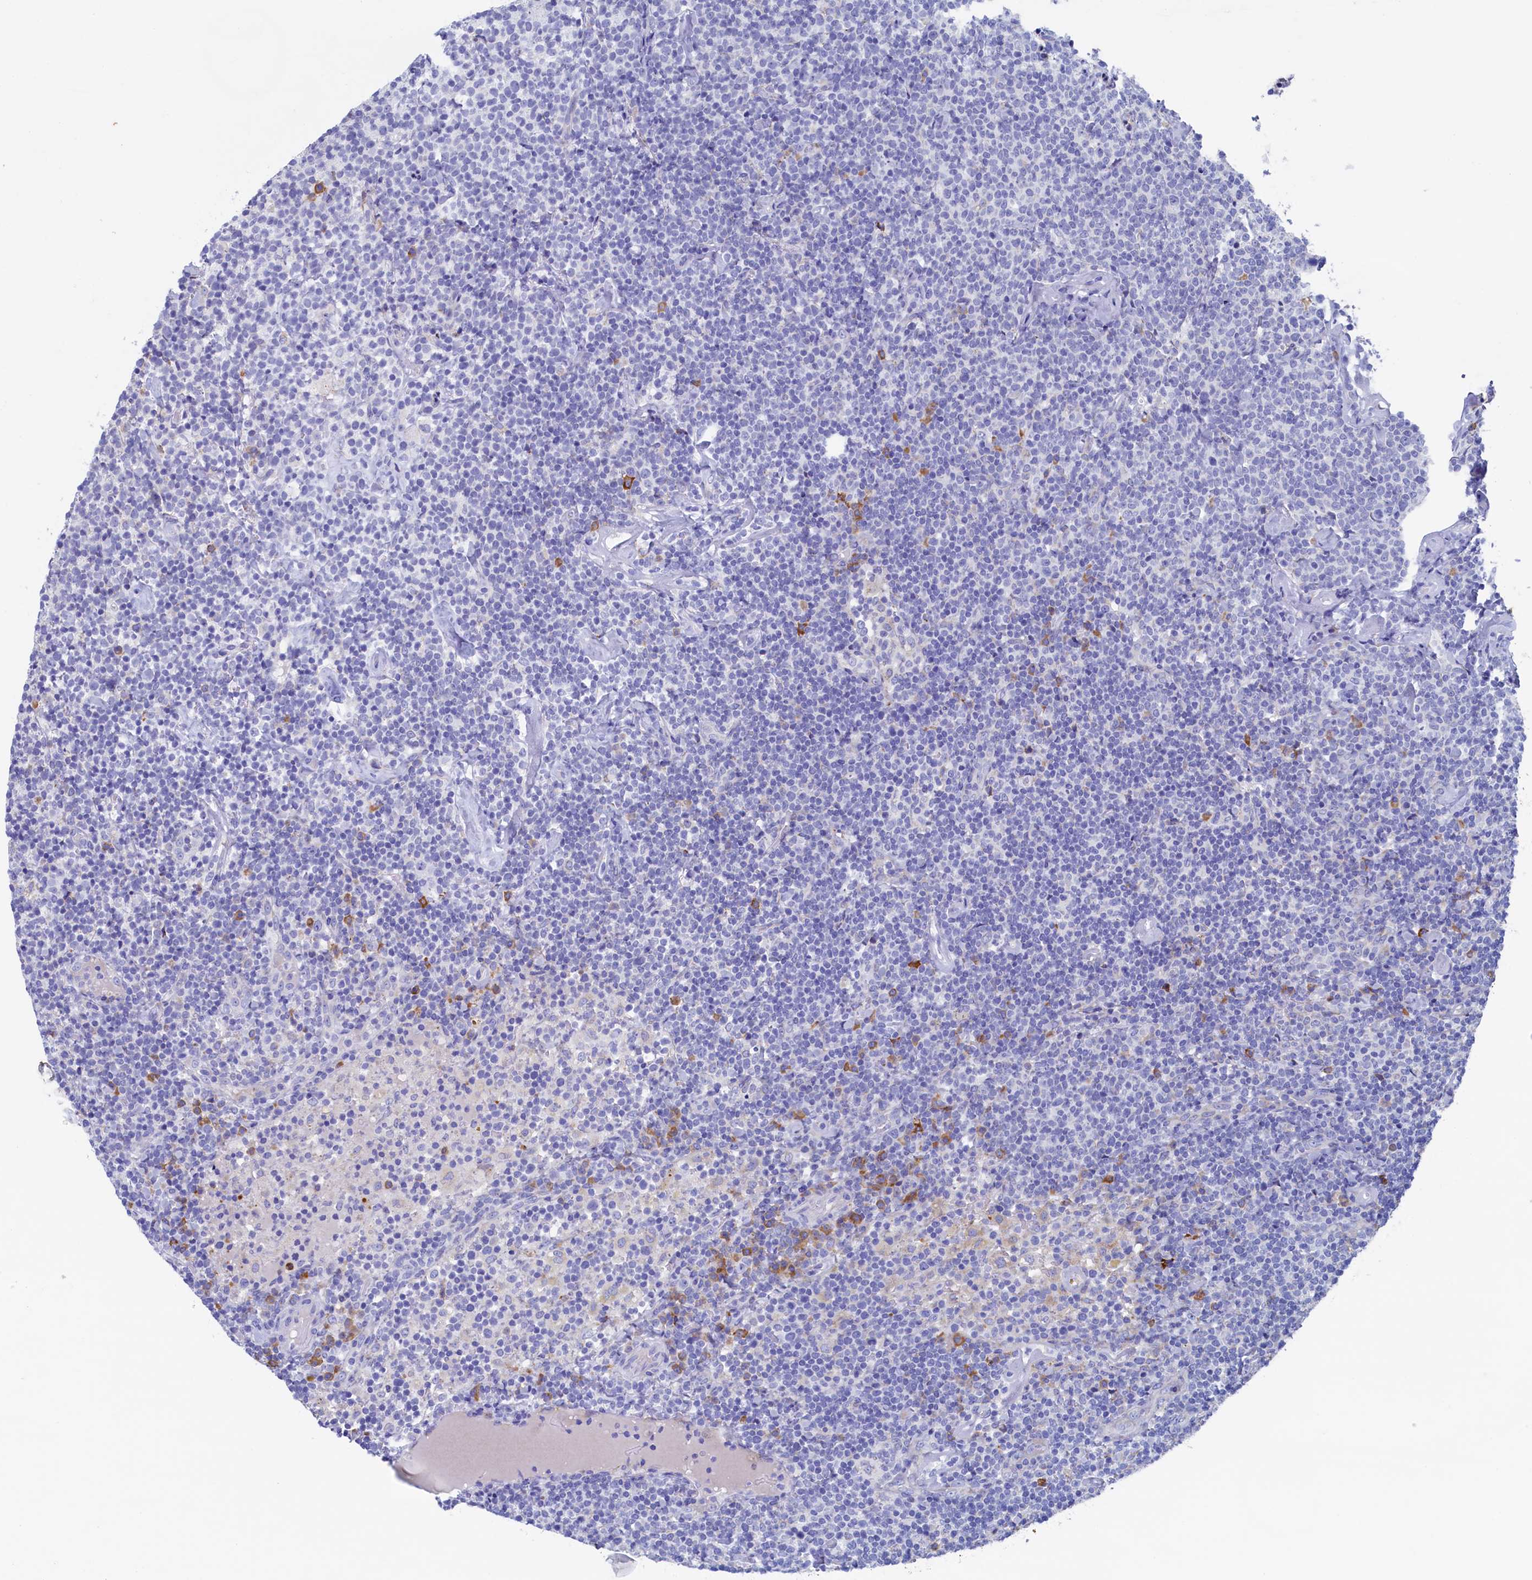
{"staining": {"intensity": "negative", "quantity": "none", "location": "none"}, "tissue": "lymphoma", "cell_type": "Tumor cells", "image_type": "cancer", "snomed": [{"axis": "morphology", "description": "Malignant lymphoma, non-Hodgkin's type, High grade"}, {"axis": "topography", "description": "Lymph node"}], "caption": "An immunohistochemistry (IHC) histopathology image of high-grade malignant lymphoma, non-Hodgkin's type is shown. There is no staining in tumor cells of high-grade malignant lymphoma, non-Hodgkin's type. The staining is performed using DAB (3,3'-diaminobenzidine) brown chromogen with nuclei counter-stained in using hematoxylin.", "gene": "CBLIF", "patient": {"sex": "male", "age": 61}}